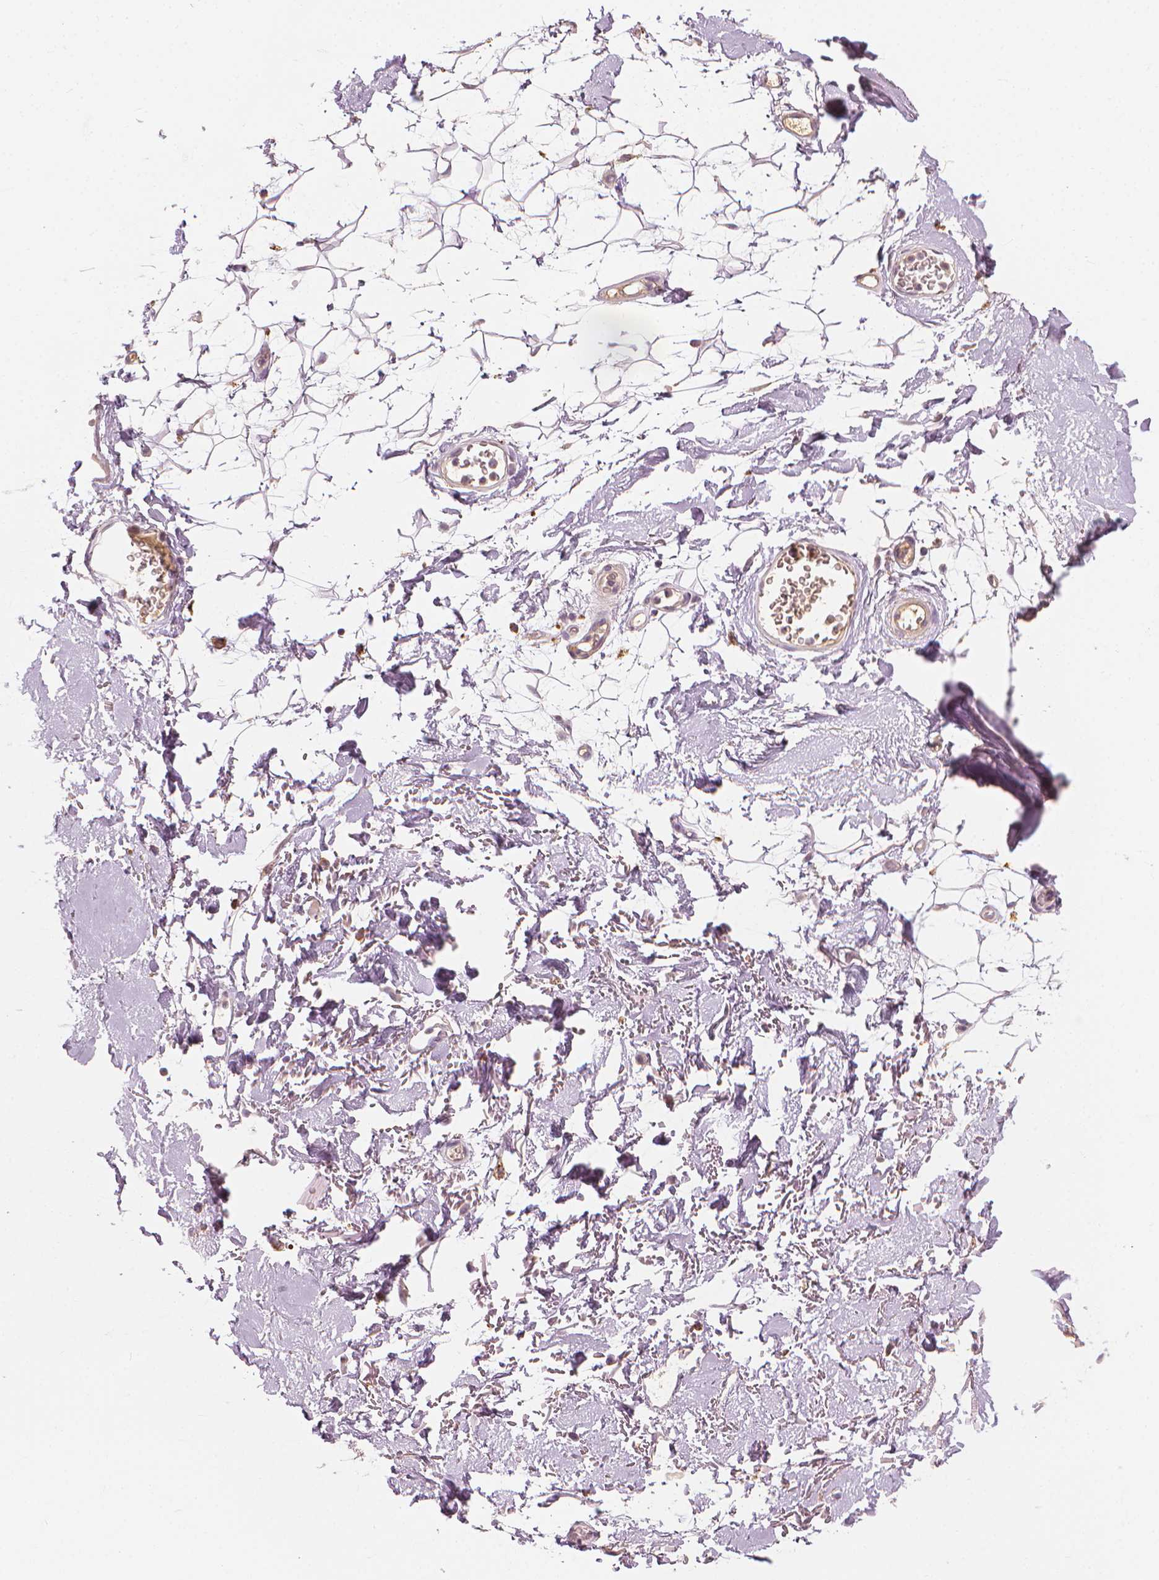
{"staining": {"intensity": "negative", "quantity": "none", "location": "none"}, "tissue": "adipose tissue", "cell_type": "Adipocytes", "image_type": "normal", "snomed": [{"axis": "morphology", "description": "Normal tissue, NOS"}, {"axis": "topography", "description": "Anal"}, {"axis": "topography", "description": "Peripheral nerve tissue"}], "caption": "This is a photomicrograph of IHC staining of unremarkable adipose tissue, which shows no expression in adipocytes. (DAB immunohistochemistry (IHC), high magnification).", "gene": "SAXO2", "patient": {"sex": "male", "age": 78}}